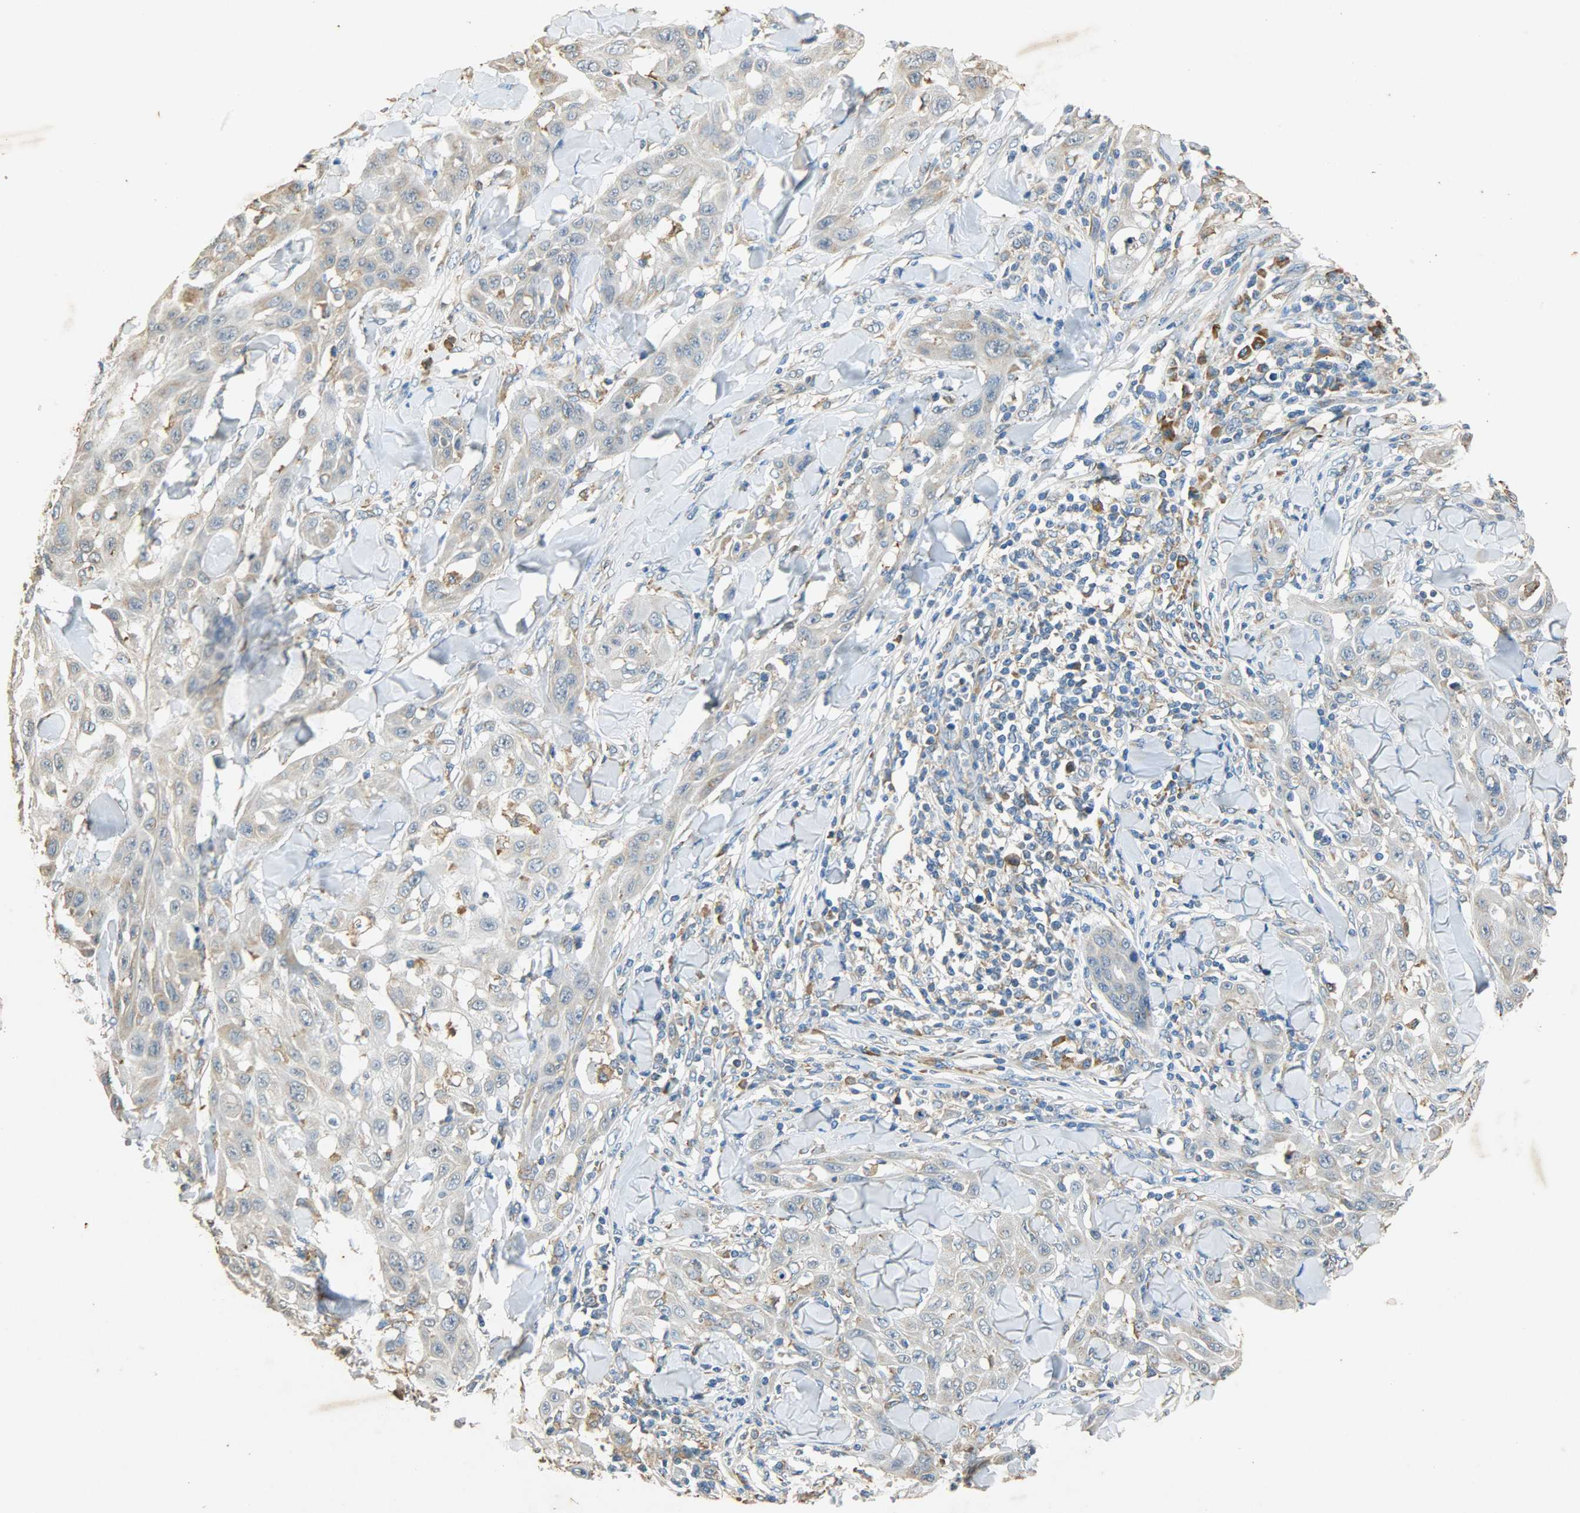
{"staining": {"intensity": "weak", "quantity": "25%-75%", "location": "cytoplasmic/membranous"}, "tissue": "skin cancer", "cell_type": "Tumor cells", "image_type": "cancer", "snomed": [{"axis": "morphology", "description": "Squamous cell carcinoma, NOS"}, {"axis": "topography", "description": "Skin"}], "caption": "Tumor cells display low levels of weak cytoplasmic/membranous positivity in approximately 25%-75% of cells in skin cancer. (brown staining indicates protein expression, while blue staining denotes nuclei).", "gene": "HSPA5", "patient": {"sex": "male", "age": 24}}